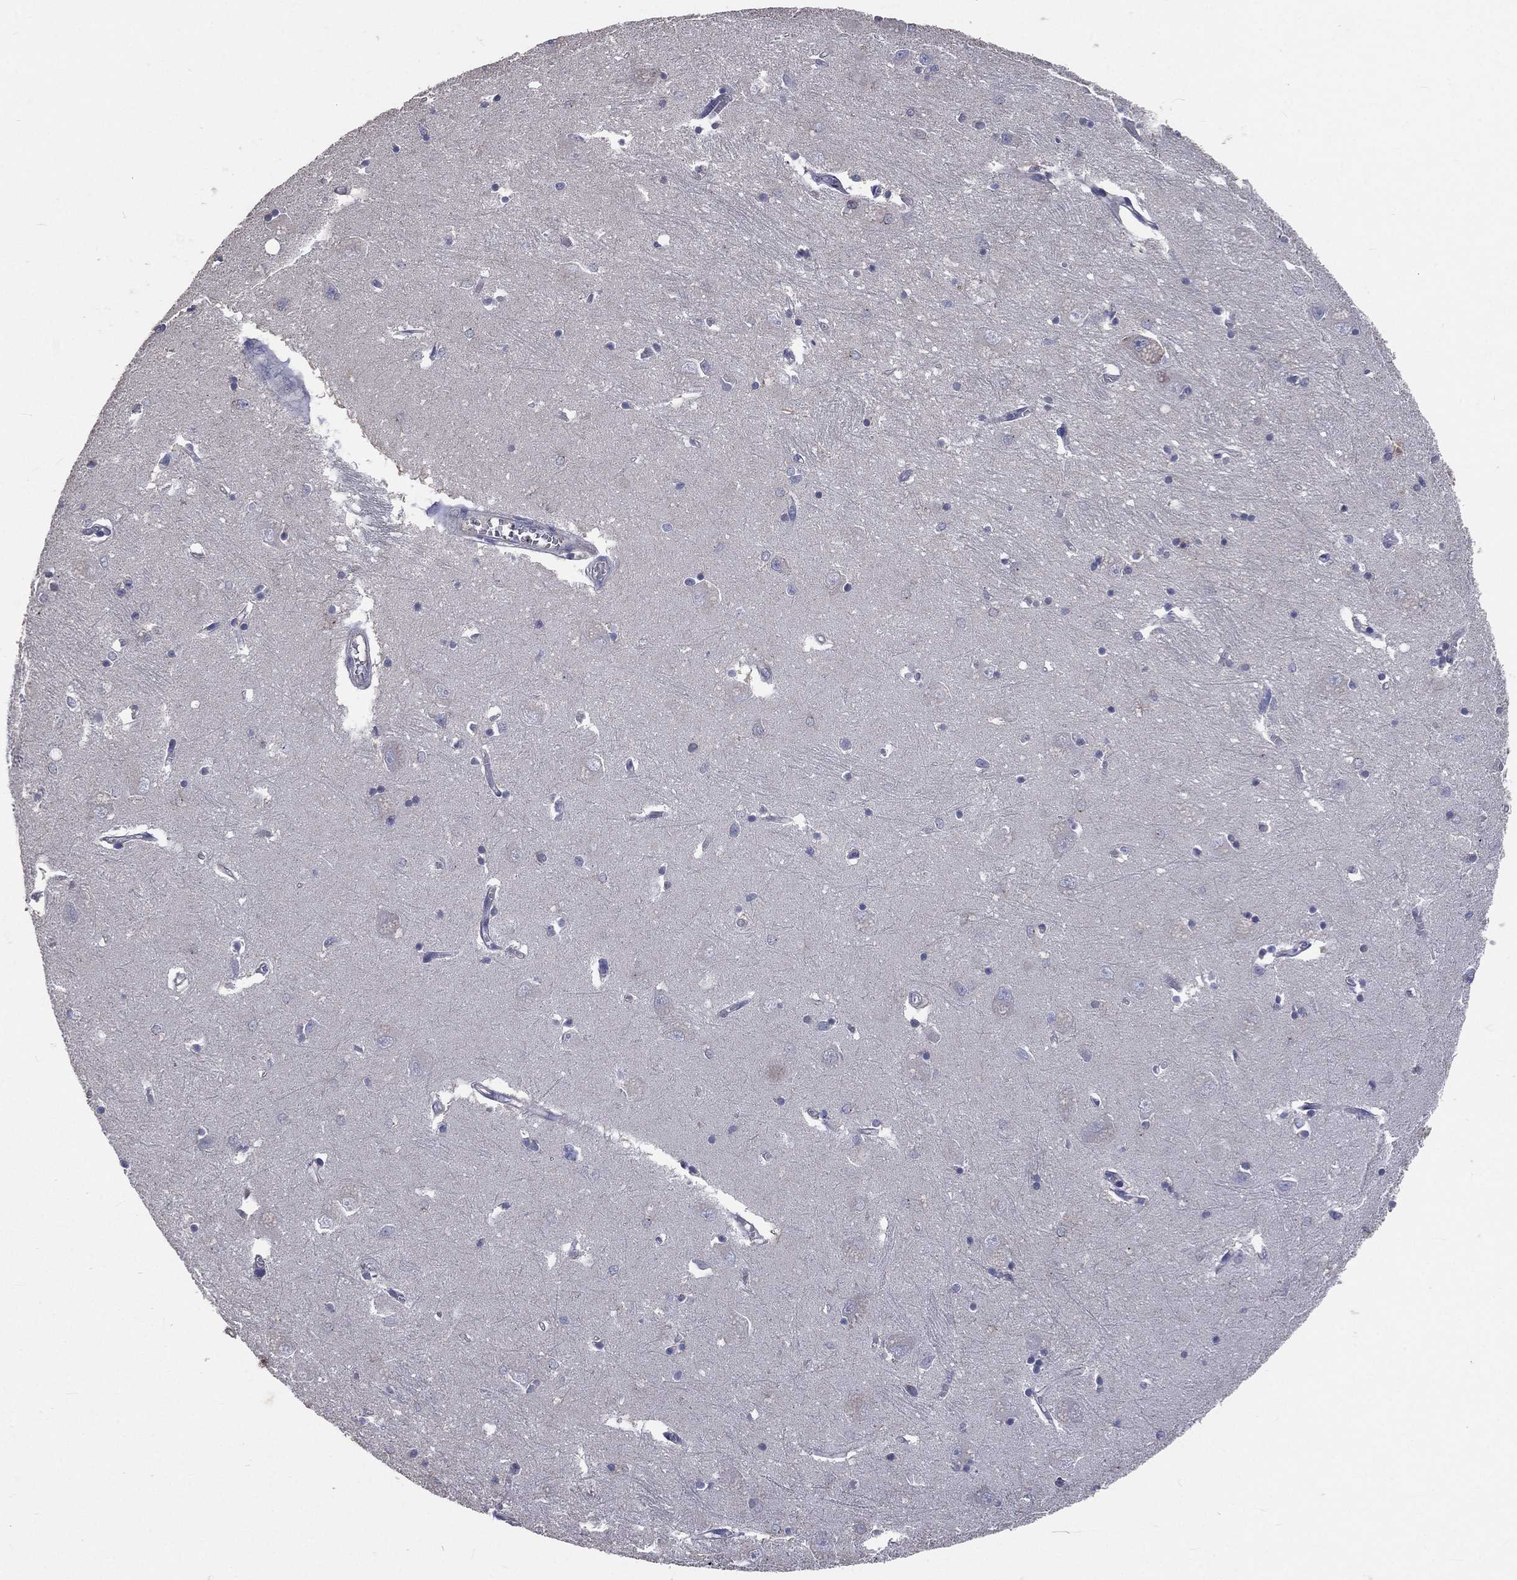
{"staining": {"intensity": "negative", "quantity": "none", "location": "none"}, "tissue": "caudate", "cell_type": "Glial cells", "image_type": "normal", "snomed": [{"axis": "morphology", "description": "Normal tissue, NOS"}, {"axis": "topography", "description": "Lateral ventricle wall"}], "caption": "IHC photomicrograph of benign human caudate stained for a protein (brown), which demonstrates no positivity in glial cells.", "gene": "CROCC", "patient": {"sex": "male", "age": 54}}